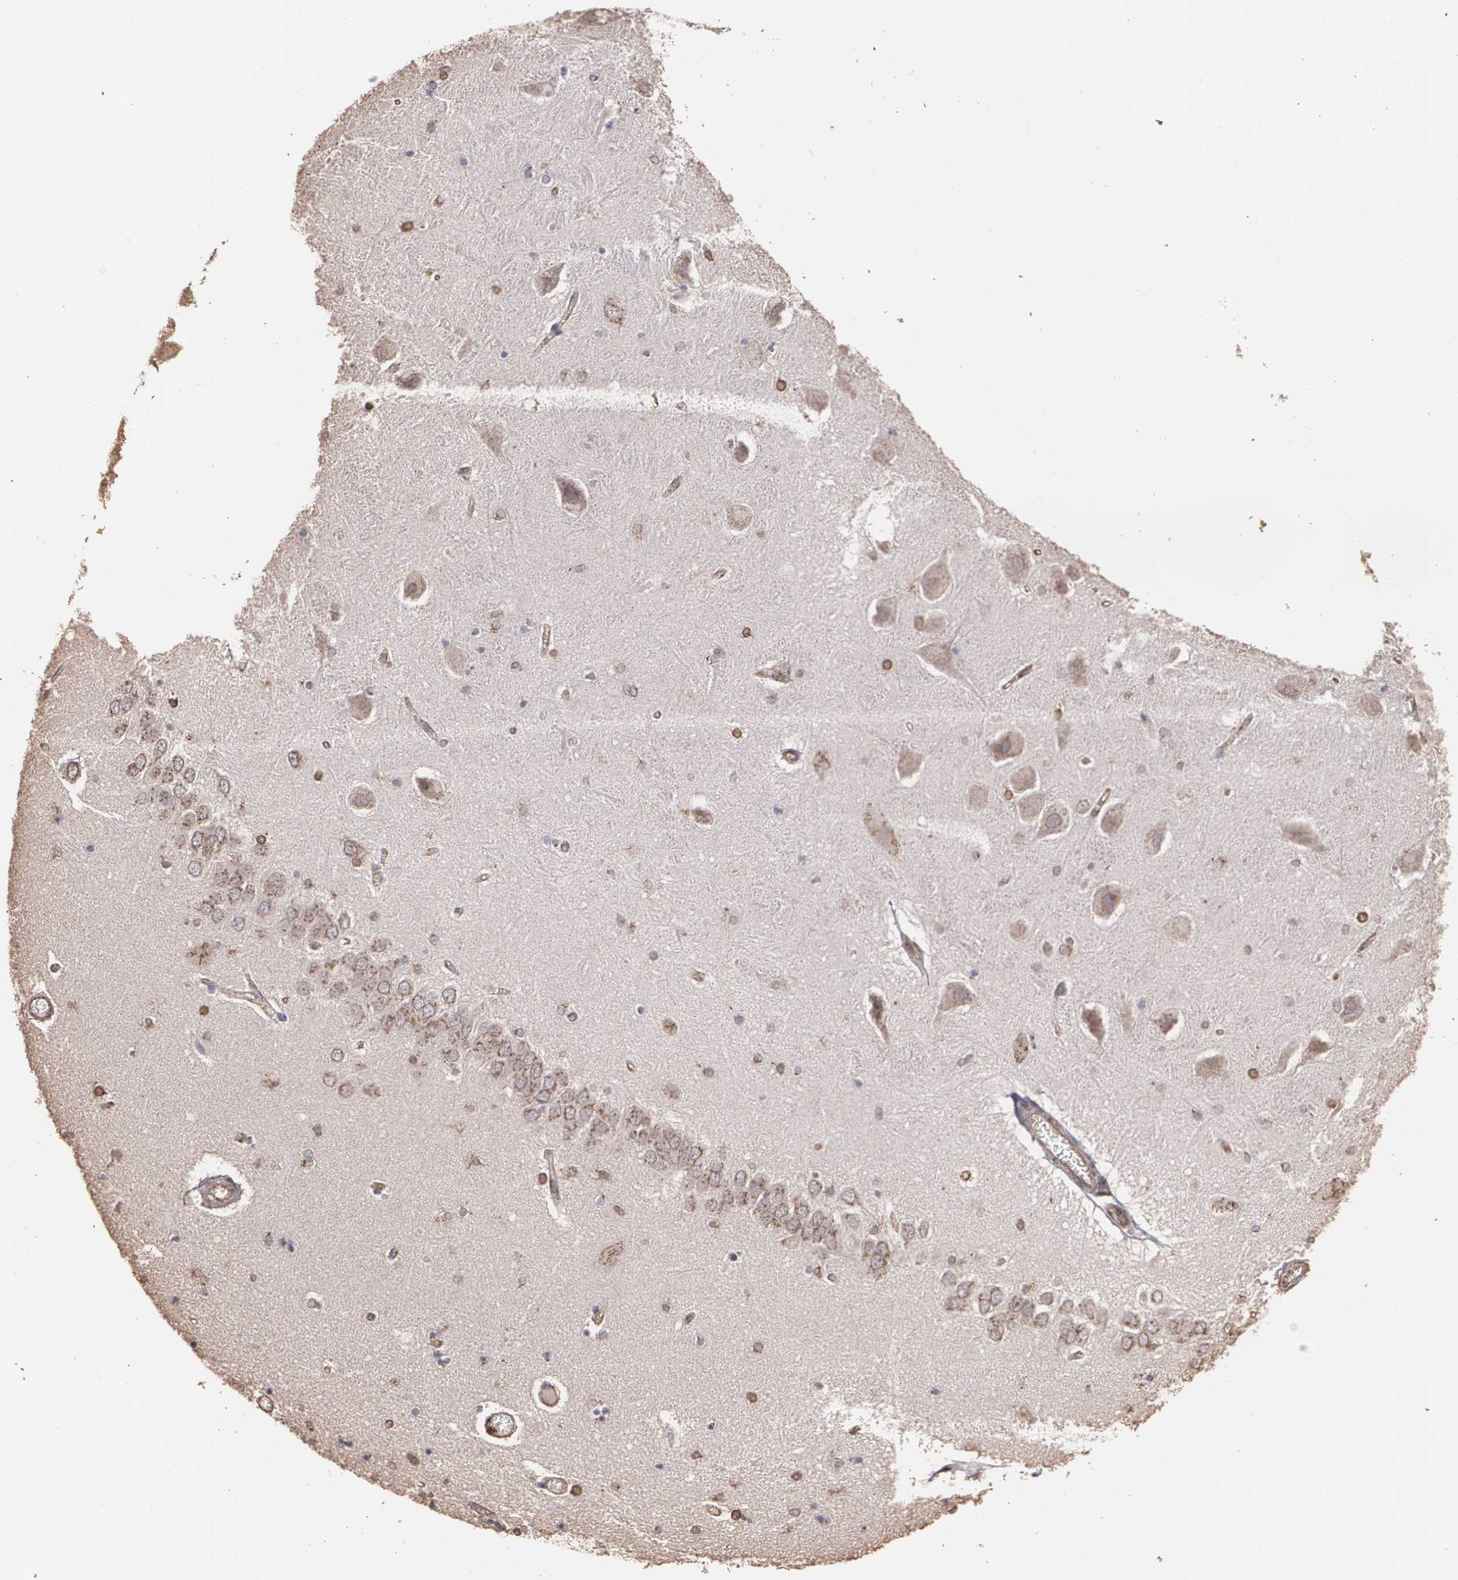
{"staining": {"intensity": "weak", "quantity": "25%-75%", "location": "cytoplasmic/membranous"}, "tissue": "hippocampus", "cell_type": "Glial cells", "image_type": "normal", "snomed": [{"axis": "morphology", "description": "Normal tissue, NOS"}, {"axis": "topography", "description": "Hippocampus"}], "caption": "This is a photomicrograph of IHC staining of benign hippocampus, which shows weak staining in the cytoplasmic/membranous of glial cells.", "gene": "TRIP11", "patient": {"sex": "female", "age": 54}}